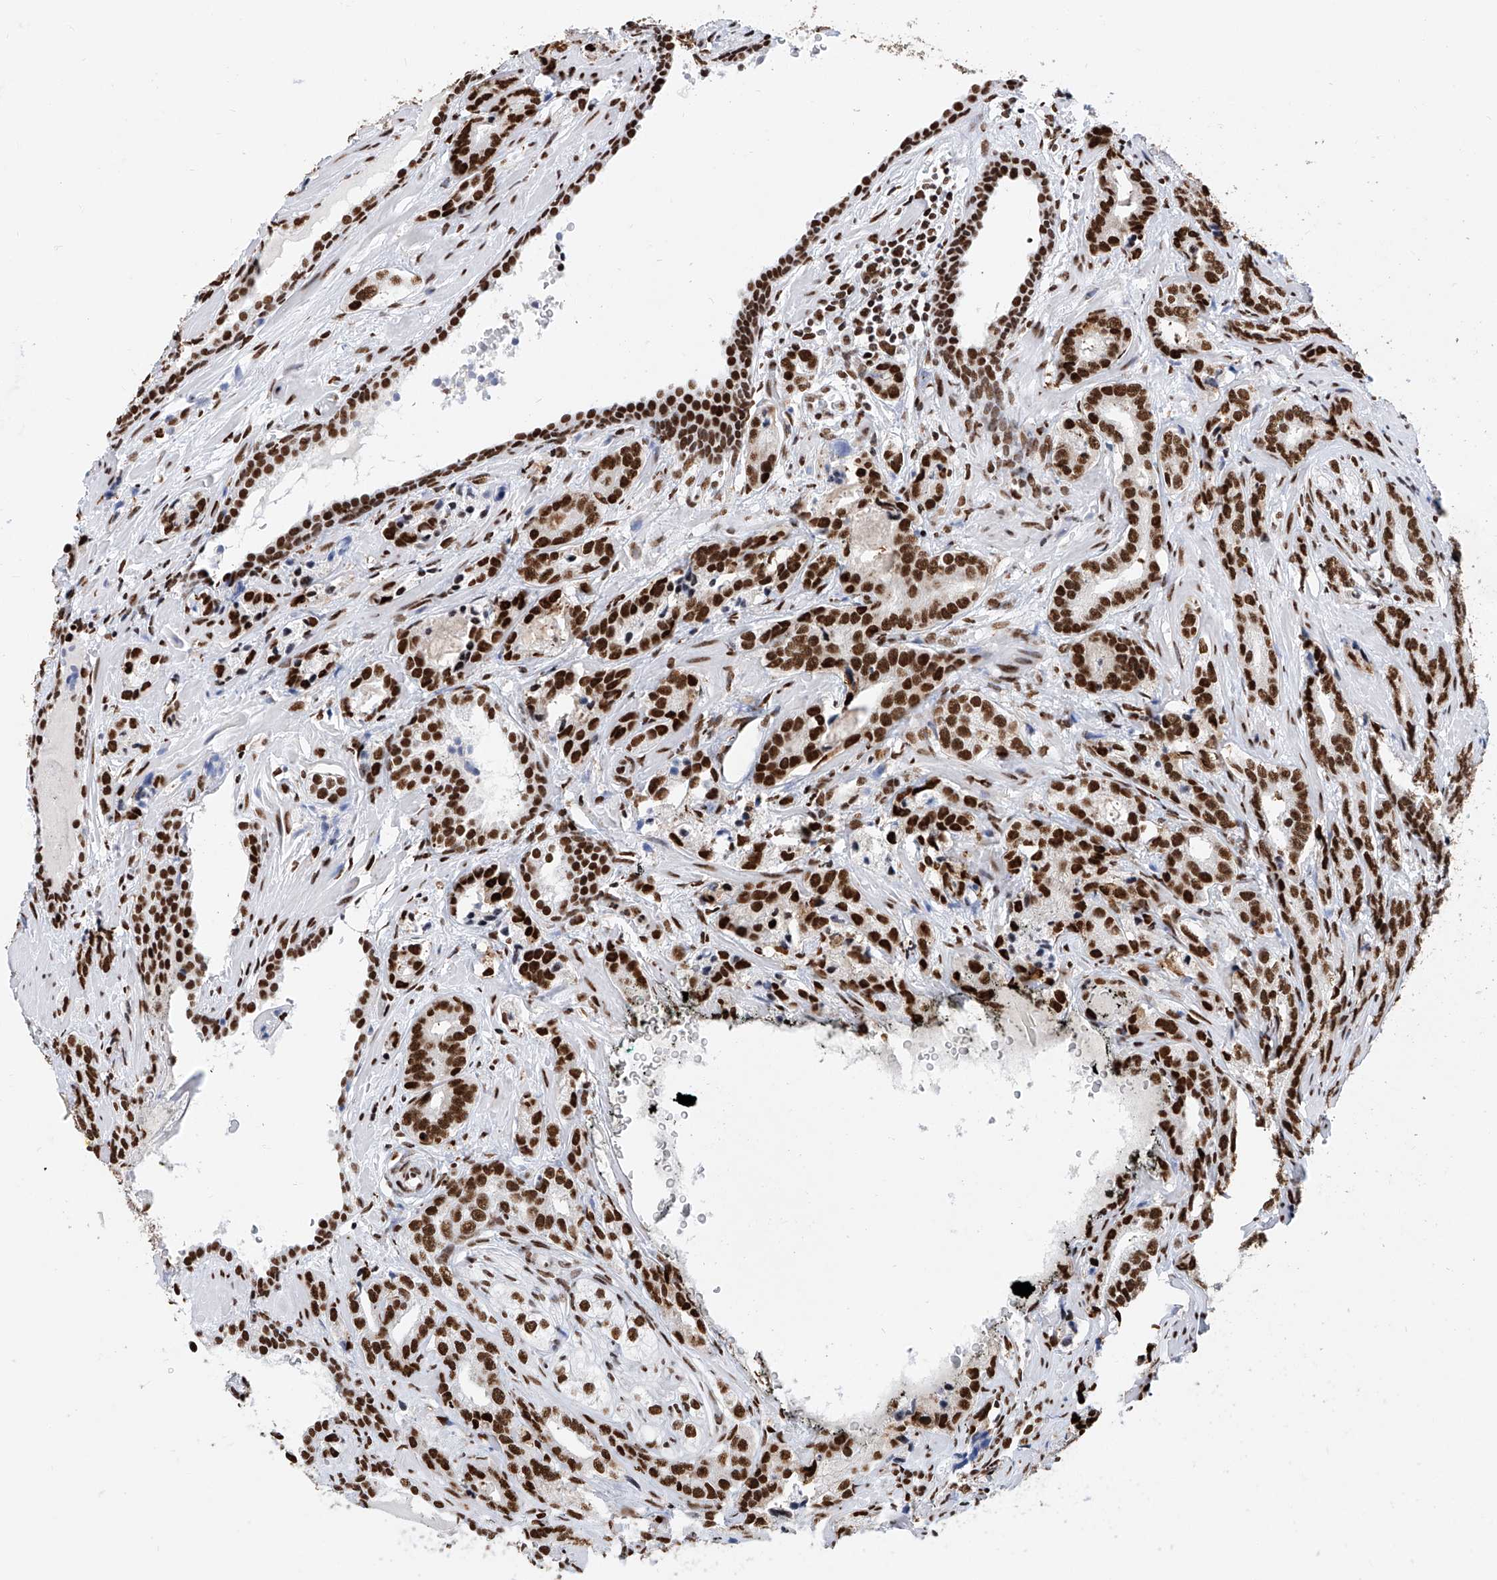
{"staining": {"intensity": "strong", "quantity": ">75%", "location": "nuclear"}, "tissue": "prostate cancer", "cell_type": "Tumor cells", "image_type": "cancer", "snomed": [{"axis": "morphology", "description": "Adenocarcinoma, High grade"}, {"axis": "topography", "description": "Prostate"}], "caption": "The immunohistochemical stain labels strong nuclear staining in tumor cells of high-grade adenocarcinoma (prostate) tissue.", "gene": "SRSF6", "patient": {"sex": "male", "age": 62}}